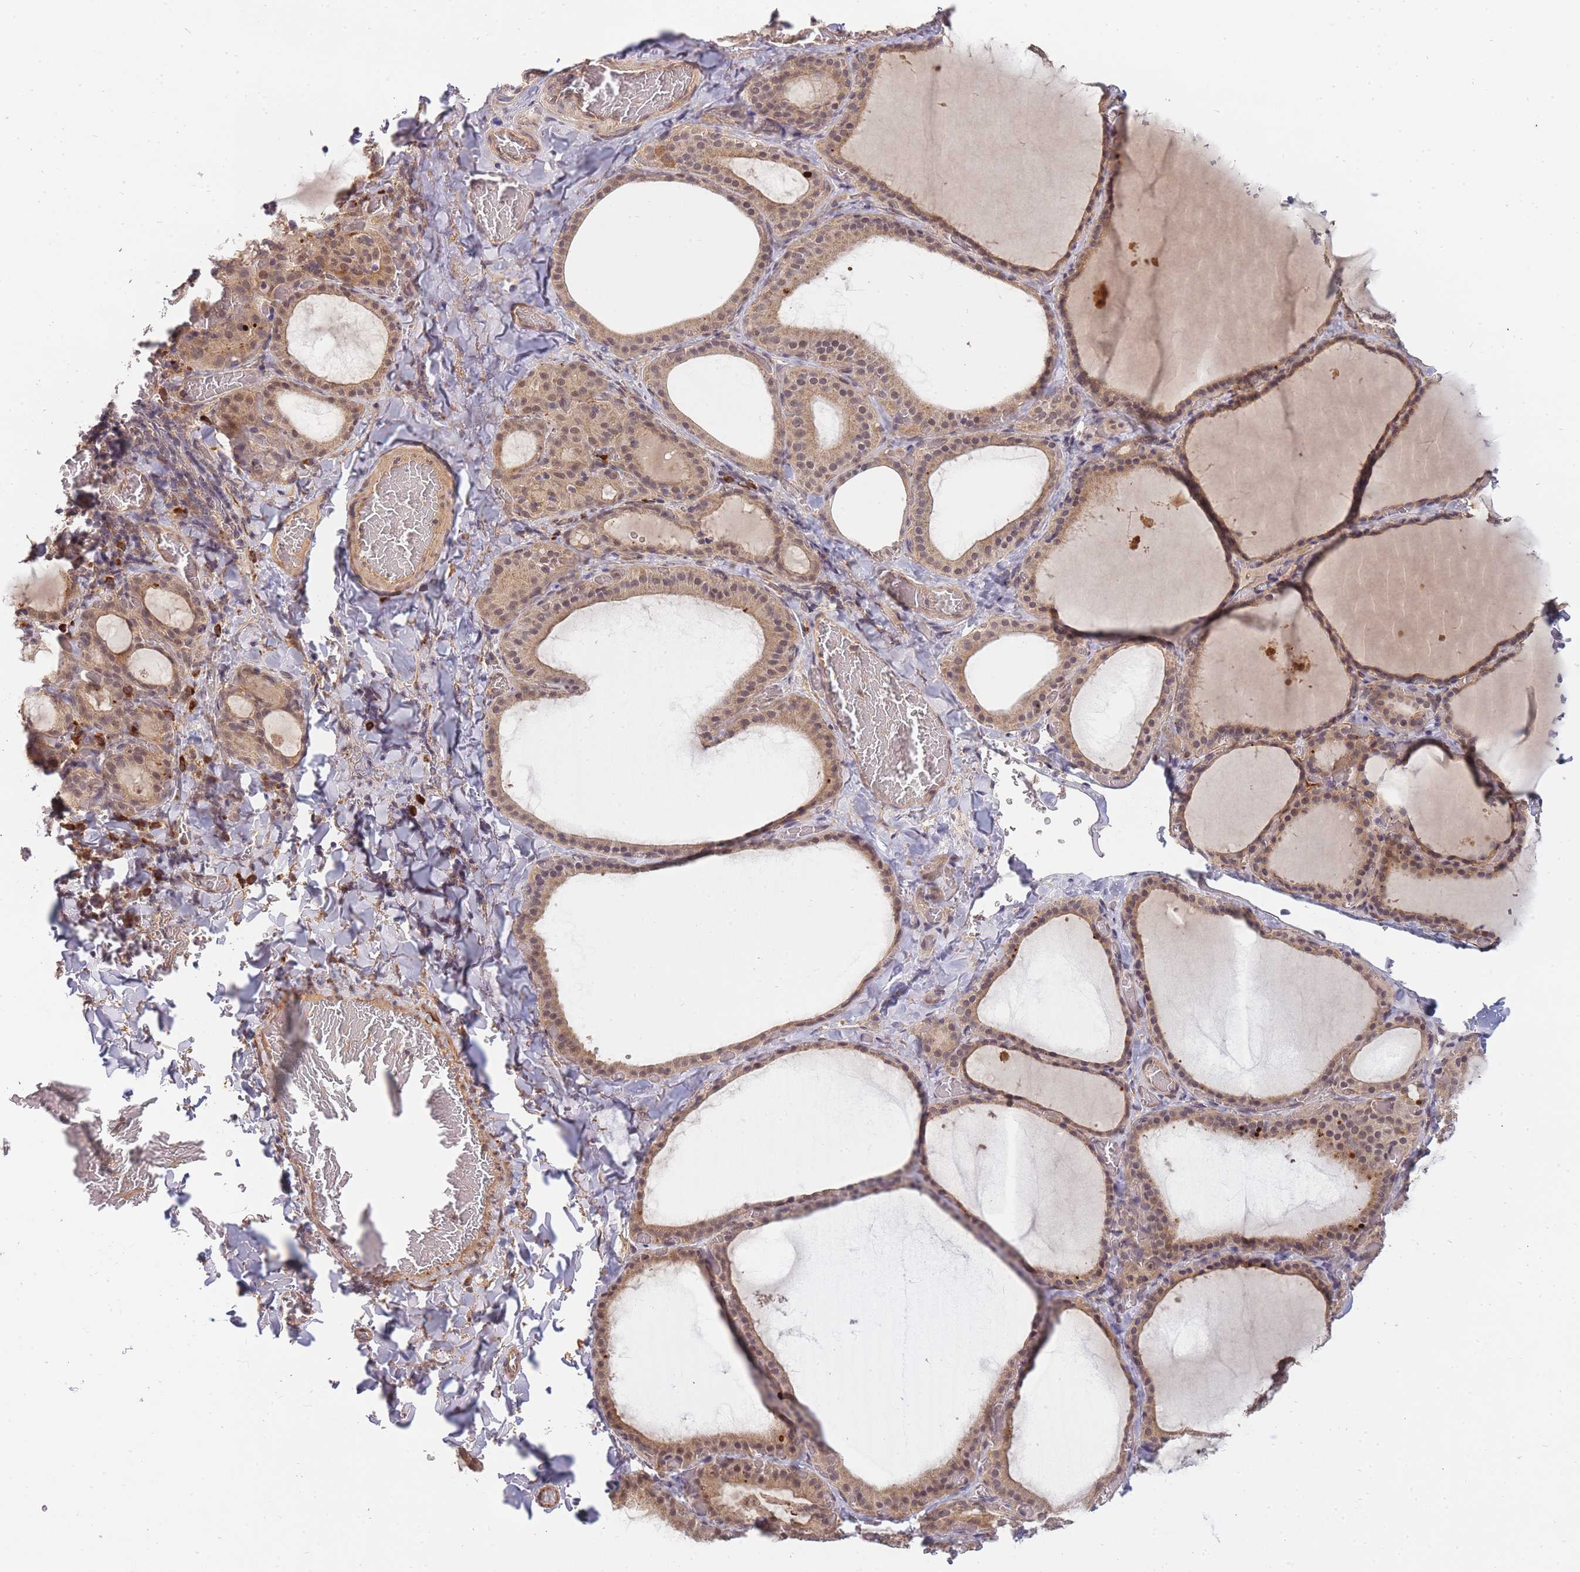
{"staining": {"intensity": "weak", "quantity": ">75%", "location": "cytoplasmic/membranous,nuclear"}, "tissue": "thyroid gland", "cell_type": "Glandular cells", "image_type": "normal", "snomed": [{"axis": "morphology", "description": "Normal tissue, NOS"}, {"axis": "topography", "description": "Thyroid gland"}], "caption": "A photomicrograph of thyroid gland stained for a protein shows weak cytoplasmic/membranous,nuclear brown staining in glandular cells. (brown staining indicates protein expression, while blue staining denotes nuclei).", "gene": "SMC6", "patient": {"sex": "female", "age": 39}}